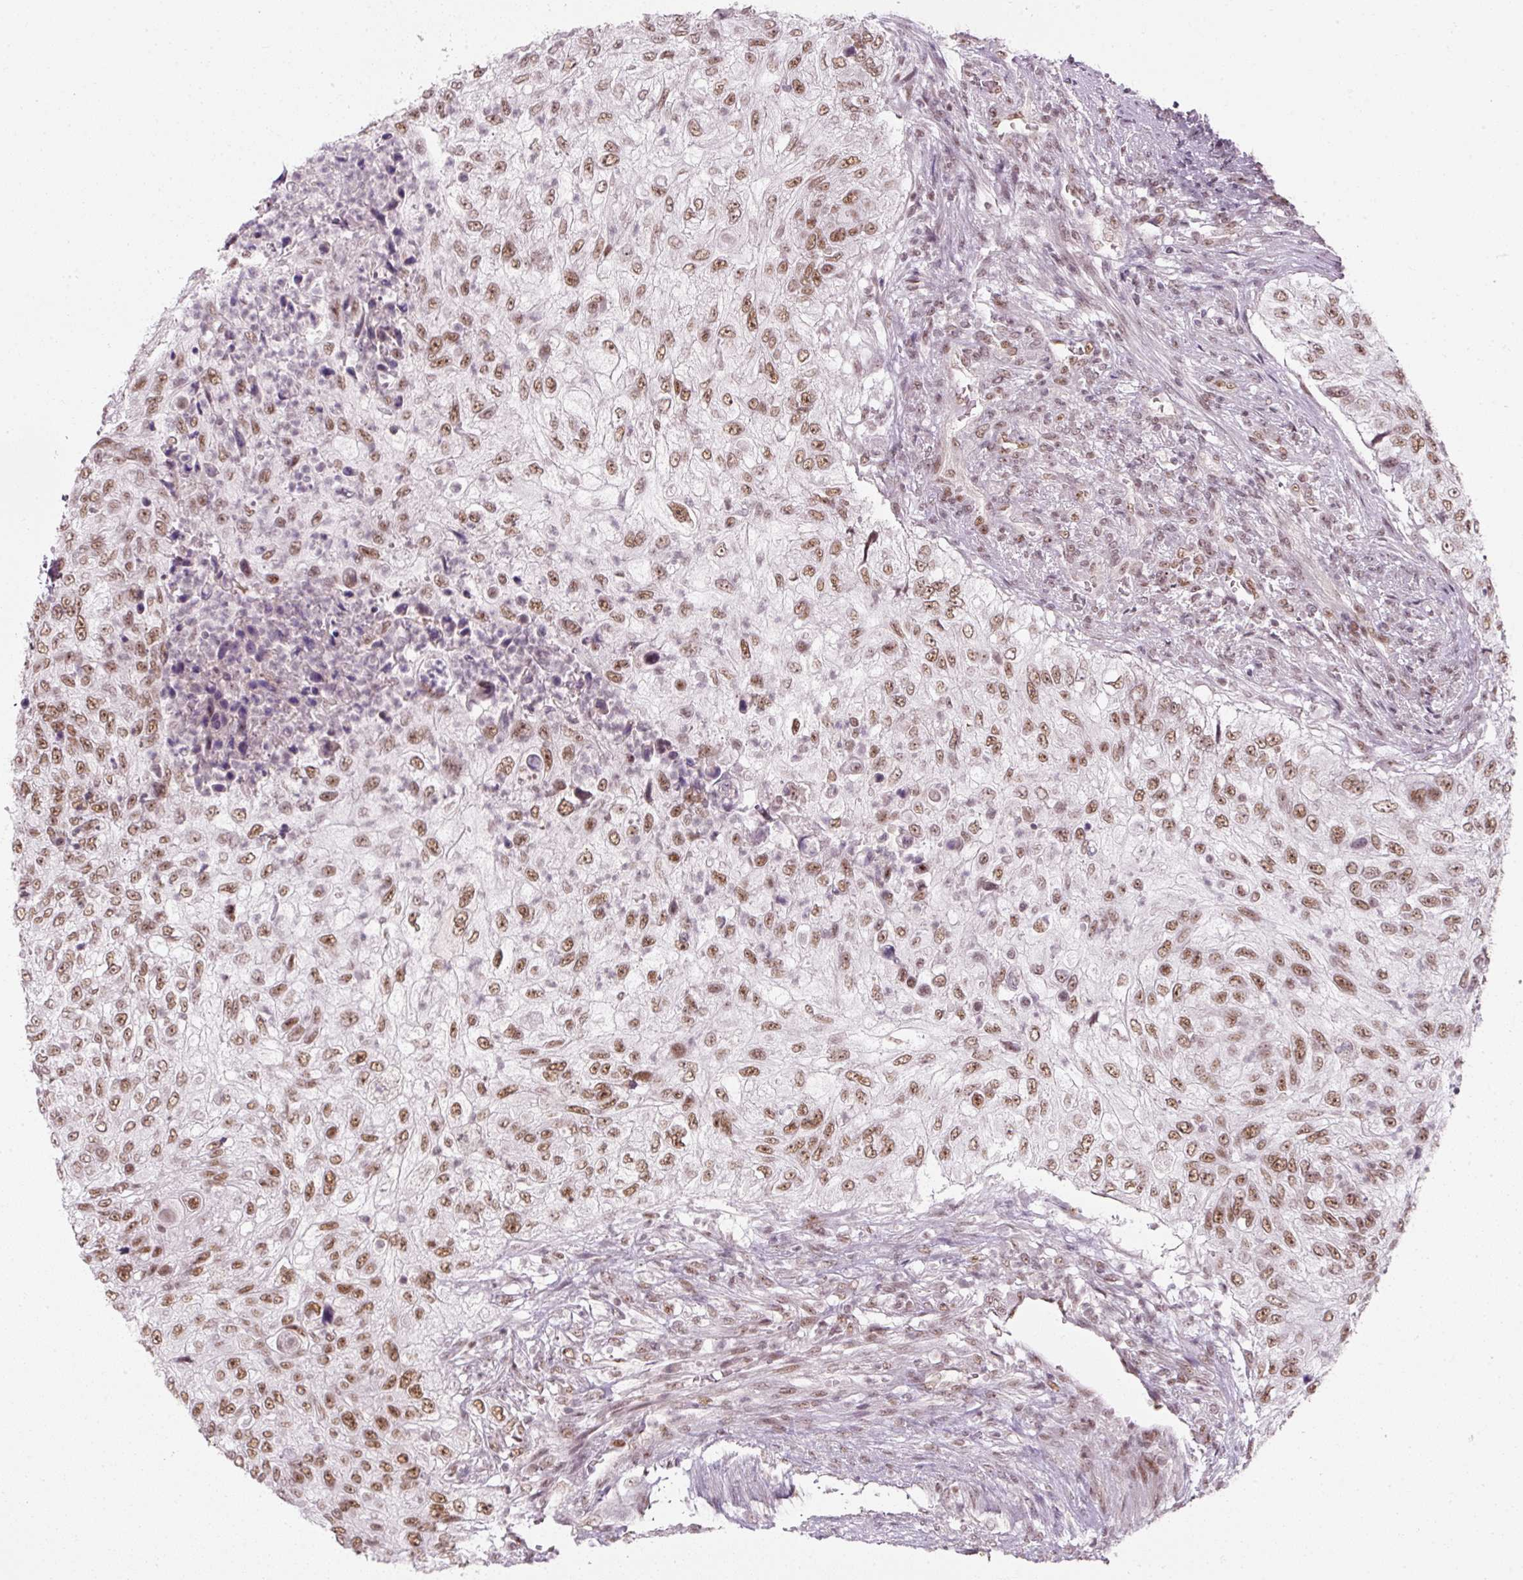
{"staining": {"intensity": "moderate", "quantity": ">75%", "location": "nuclear"}, "tissue": "urothelial cancer", "cell_type": "Tumor cells", "image_type": "cancer", "snomed": [{"axis": "morphology", "description": "Urothelial carcinoma, High grade"}, {"axis": "topography", "description": "Urinary bladder"}], "caption": "There is medium levels of moderate nuclear staining in tumor cells of high-grade urothelial carcinoma, as demonstrated by immunohistochemical staining (brown color).", "gene": "U2AF2", "patient": {"sex": "female", "age": 60}}